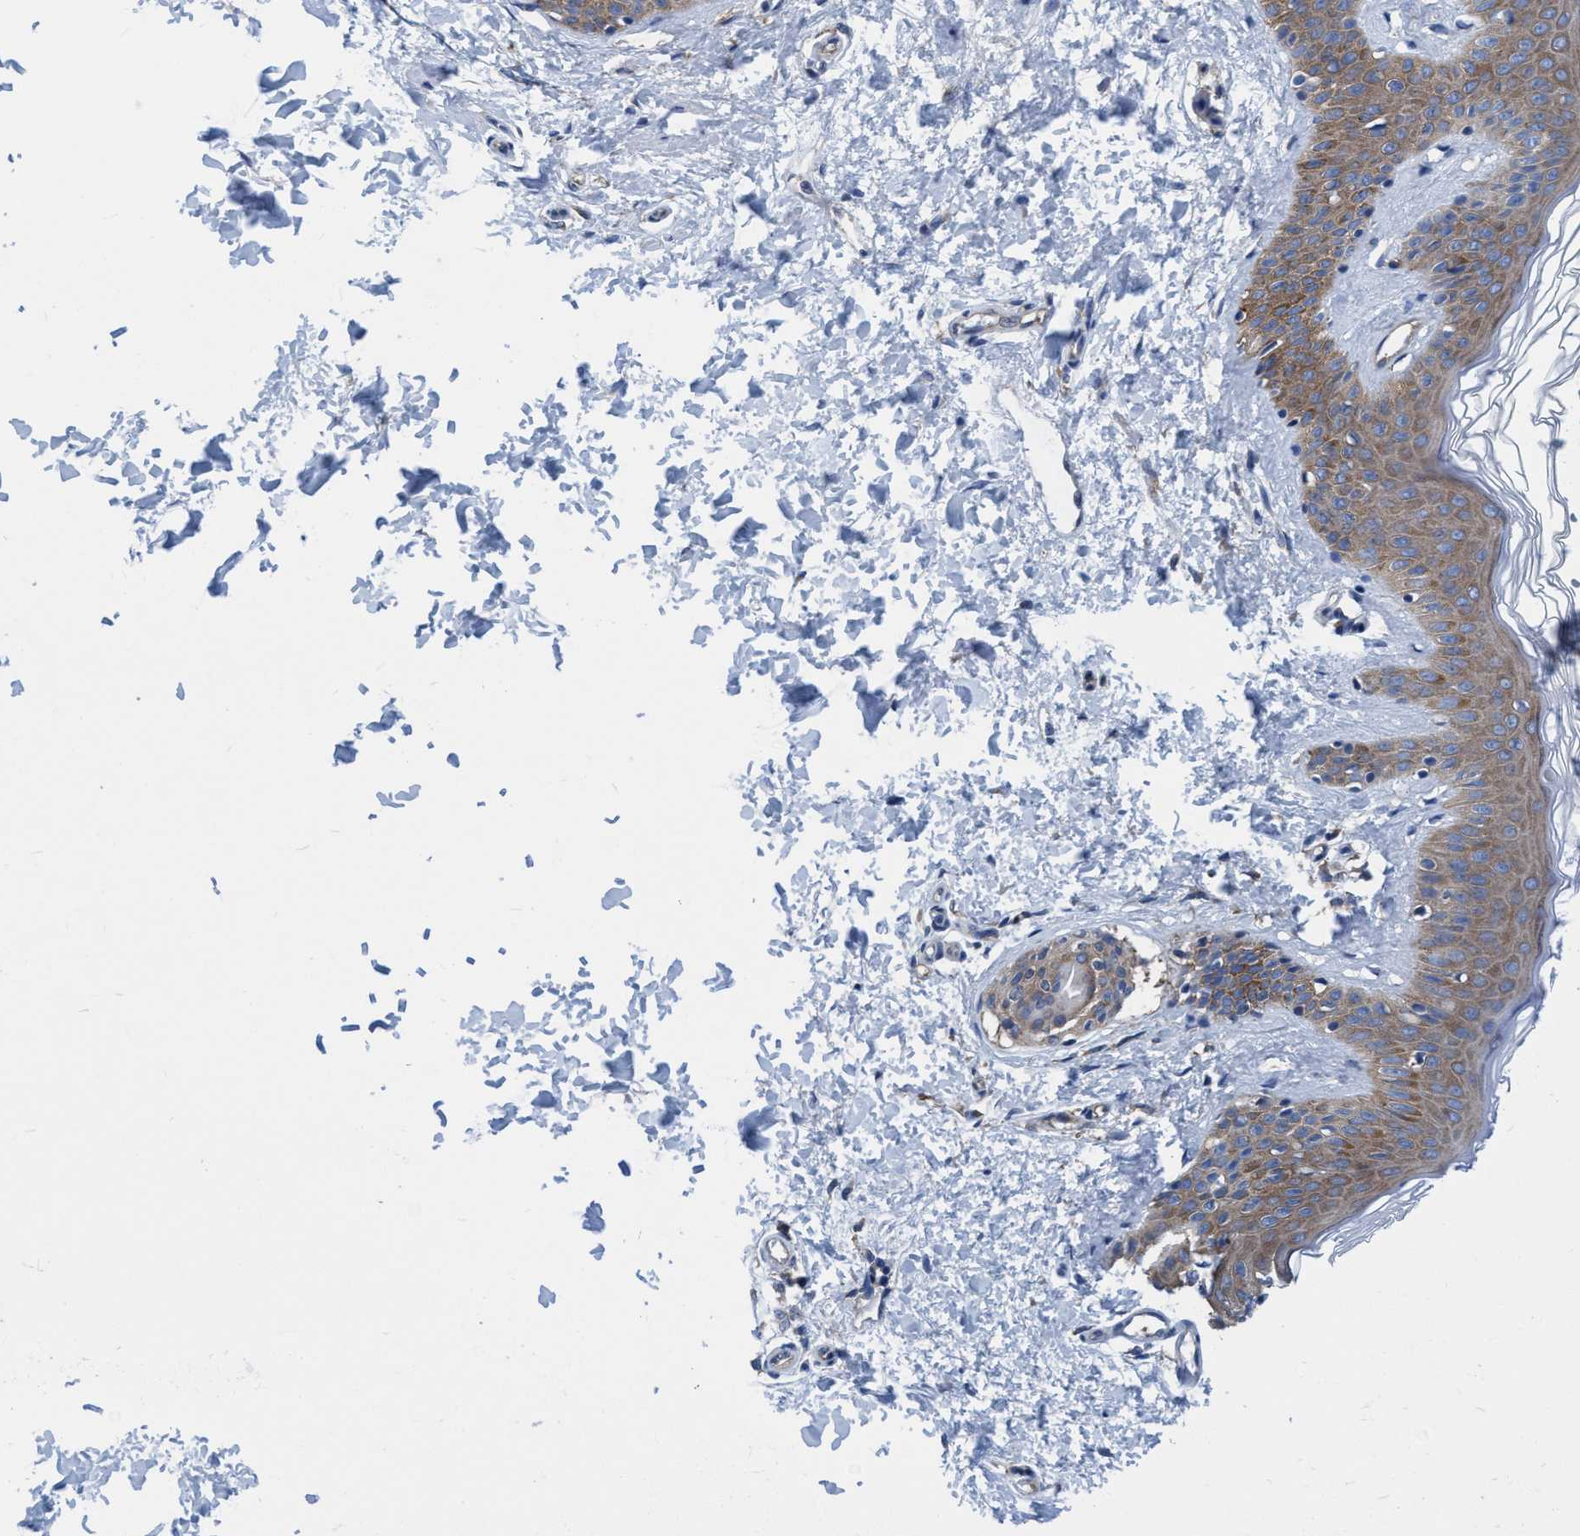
{"staining": {"intensity": "moderate", "quantity": ">75%", "location": "cytoplasmic/membranous"}, "tissue": "skin", "cell_type": "Fibroblasts", "image_type": "normal", "snomed": [{"axis": "morphology", "description": "Normal tissue, NOS"}, {"axis": "morphology", "description": "Neoplasm, benign, NOS"}, {"axis": "topography", "description": "Skin"}, {"axis": "topography", "description": "Soft tissue"}], "caption": "A brown stain highlights moderate cytoplasmic/membranous positivity of a protein in fibroblasts of unremarkable human skin. The protein of interest is stained brown, and the nuclei are stained in blue (DAB (3,3'-diaminobenzidine) IHC with brightfield microscopy, high magnification).", "gene": "NMT1", "patient": {"sex": "male", "age": 26}}